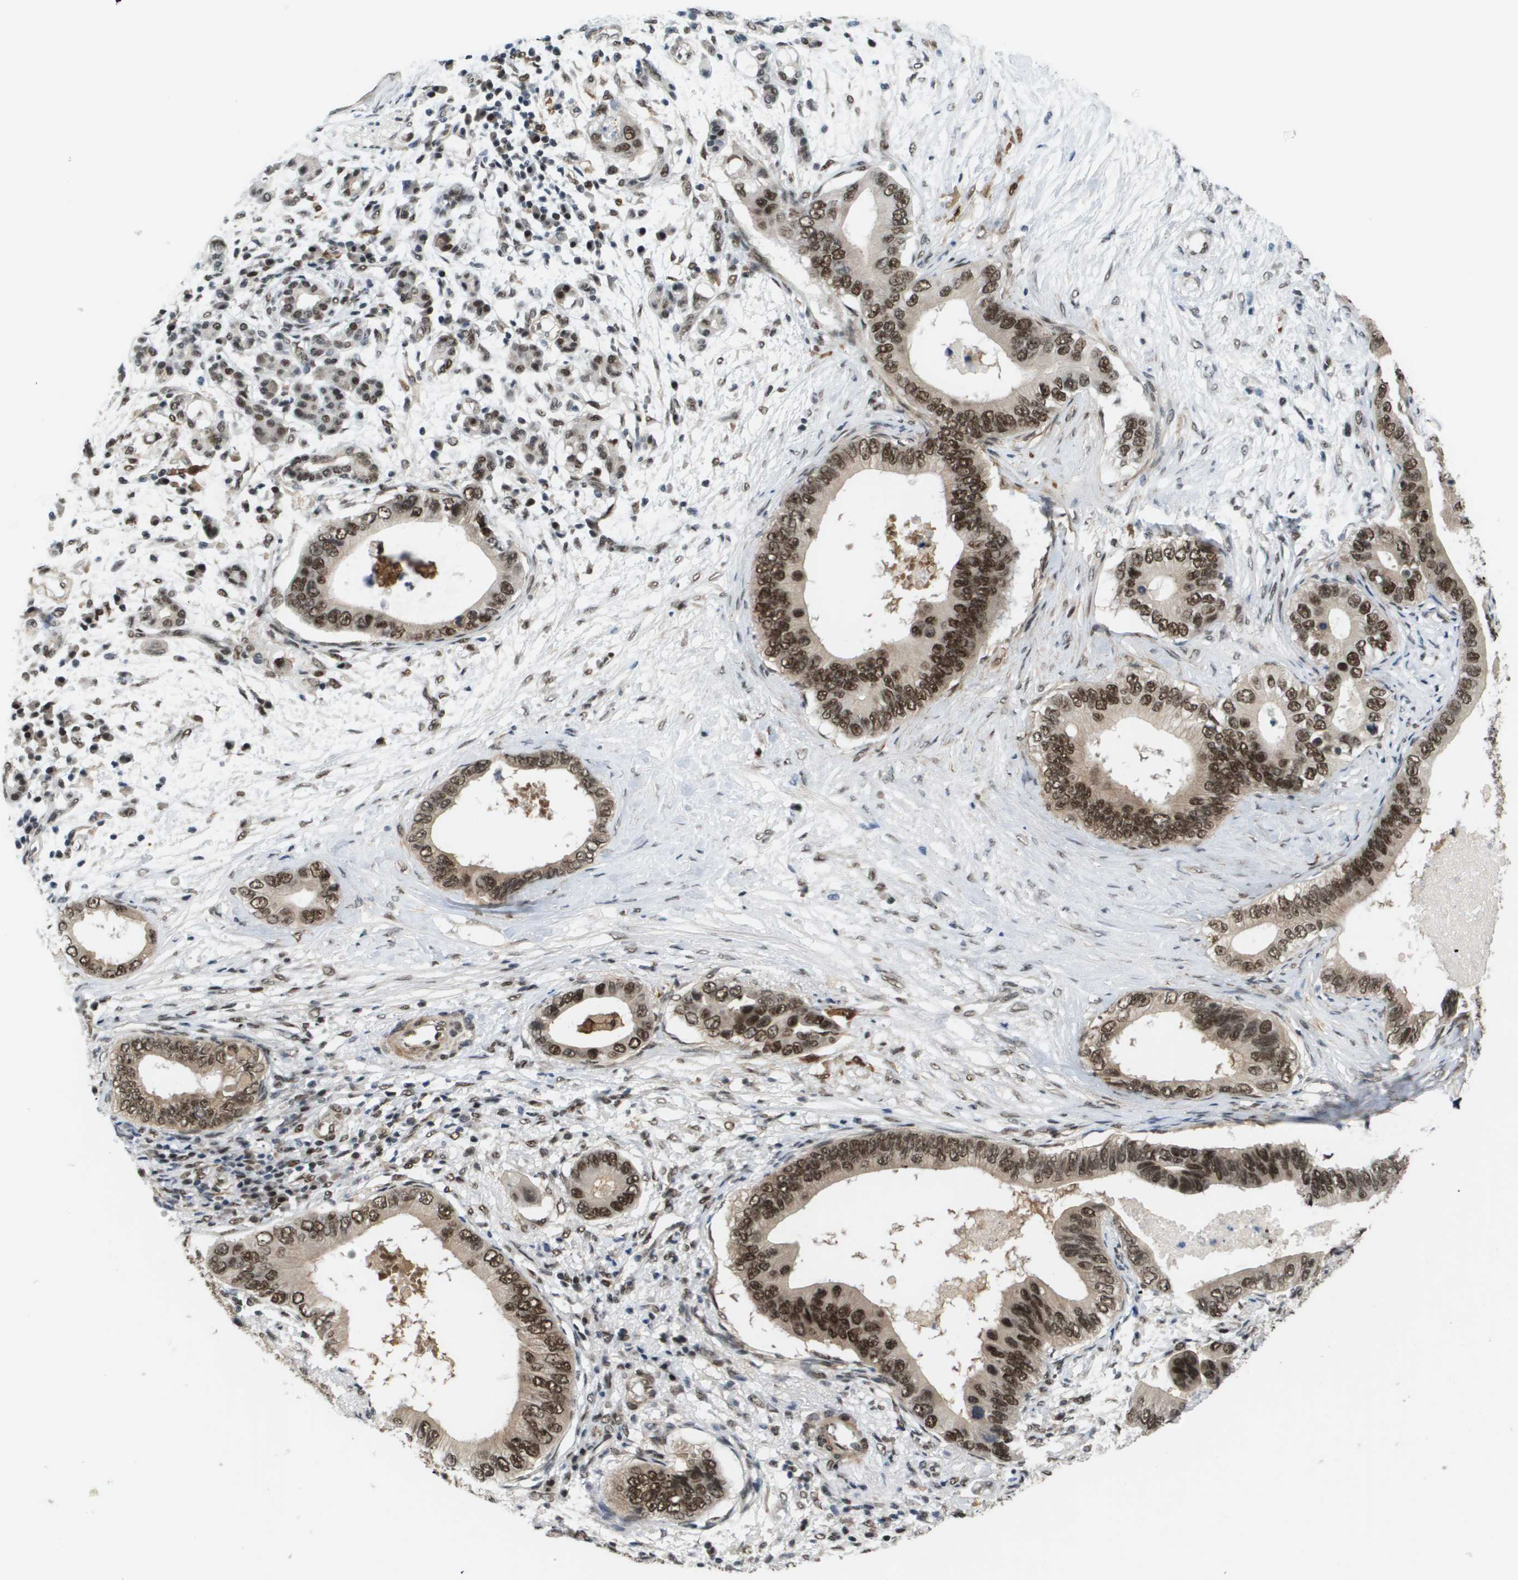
{"staining": {"intensity": "strong", "quantity": ">75%", "location": "nuclear"}, "tissue": "pancreatic cancer", "cell_type": "Tumor cells", "image_type": "cancer", "snomed": [{"axis": "morphology", "description": "Adenocarcinoma, NOS"}, {"axis": "topography", "description": "Pancreas"}], "caption": "Tumor cells display high levels of strong nuclear expression in about >75% of cells in adenocarcinoma (pancreatic). (brown staining indicates protein expression, while blue staining denotes nuclei).", "gene": "PRCC", "patient": {"sex": "male", "age": 77}}